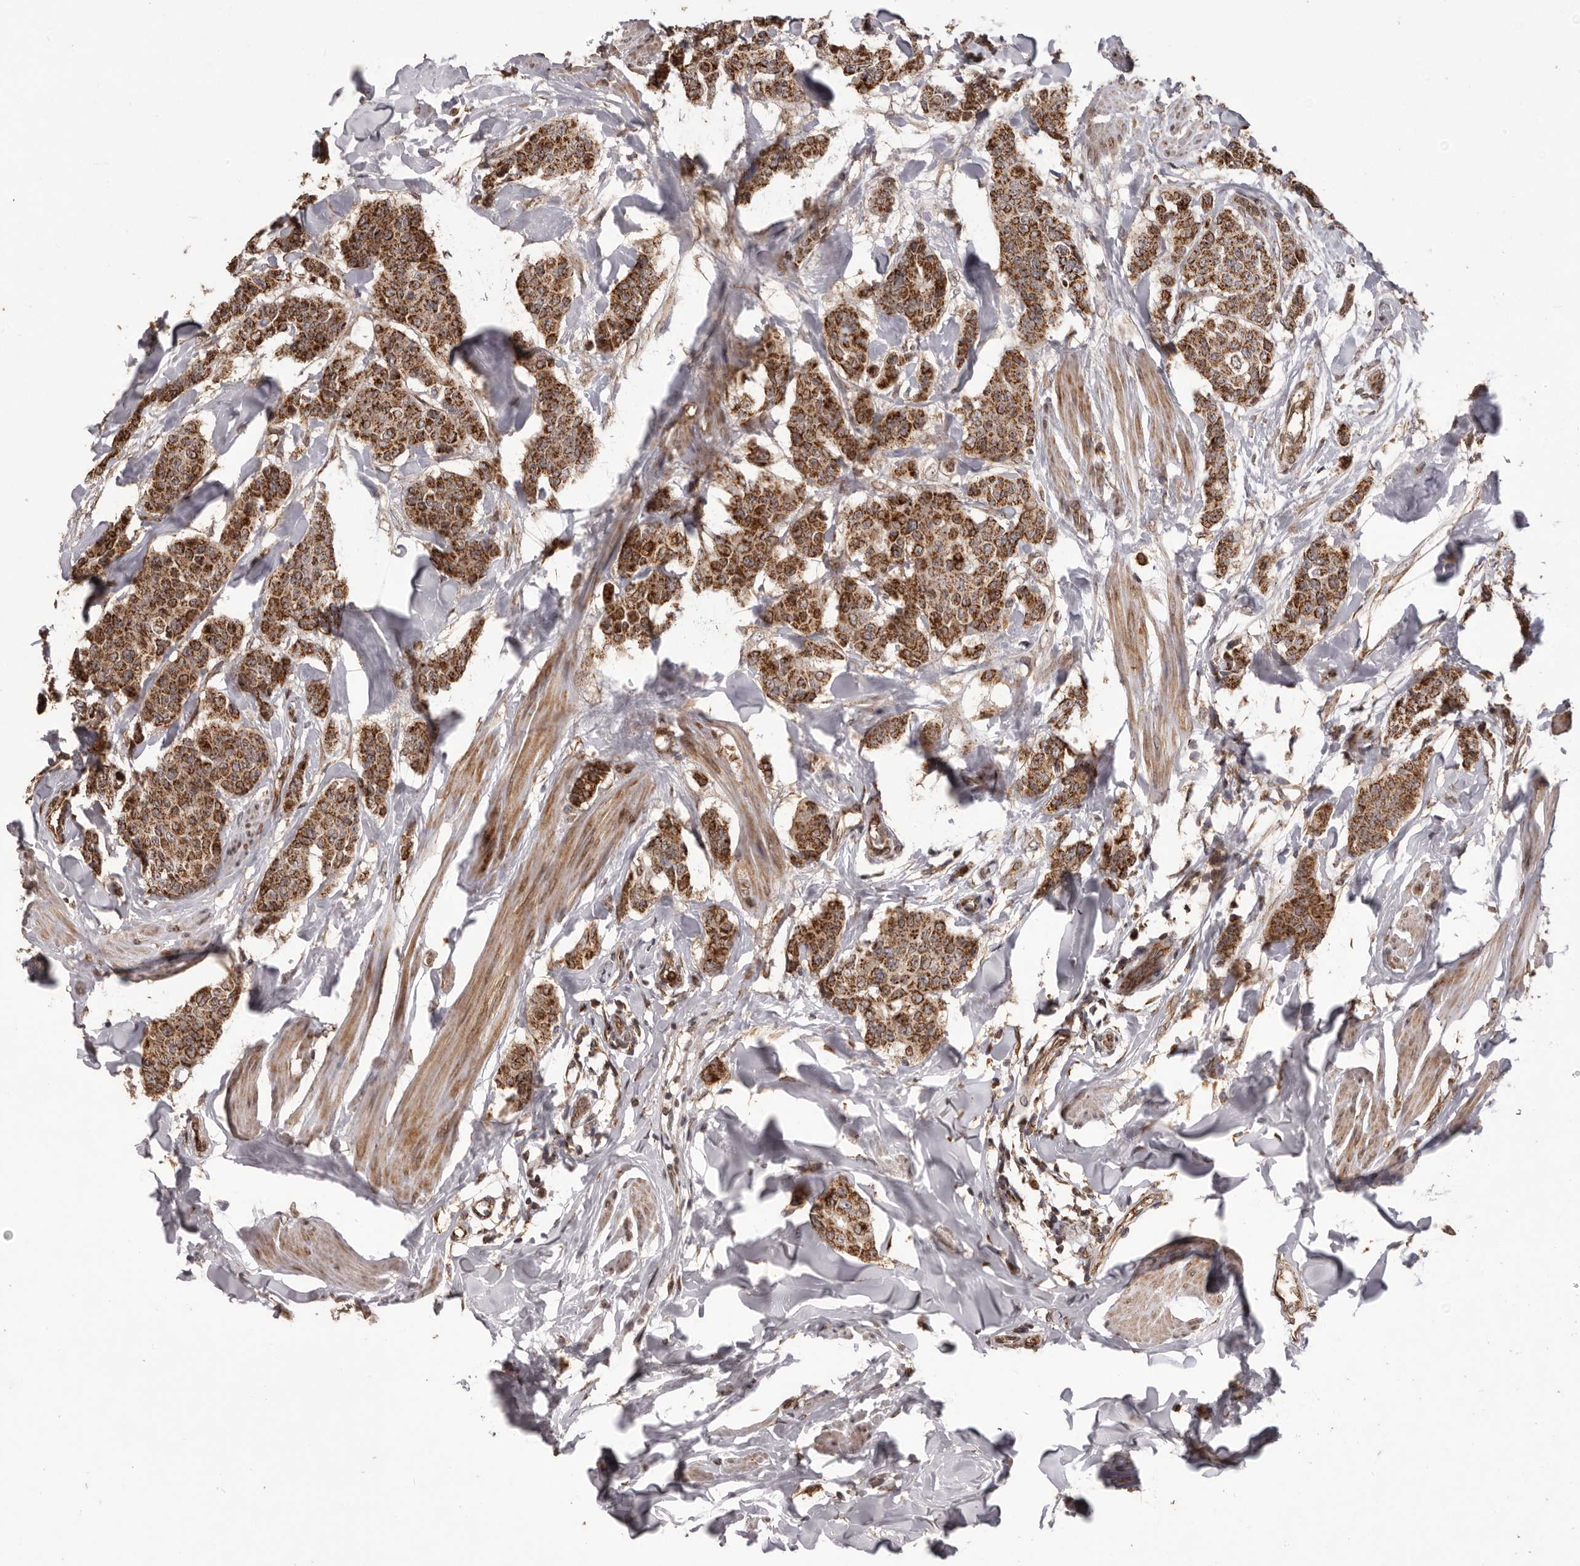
{"staining": {"intensity": "strong", "quantity": ">75%", "location": "cytoplasmic/membranous"}, "tissue": "breast cancer", "cell_type": "Tumor cells", "image_type": "cancer", "snomed": [{"axis": "morphology", "description": "Duct carcinoma"}, {"axis": "topography", "description": "Breast"}], "caption": "Human breast invasive ductal carcinoma stained for a protein (brown) demonstrates strong cytoplasmic/membranous positive positivity in approximately >75% of tumor cells.", "gene": "CHRM2", "patient": {"sex": "female", "age": 40}}